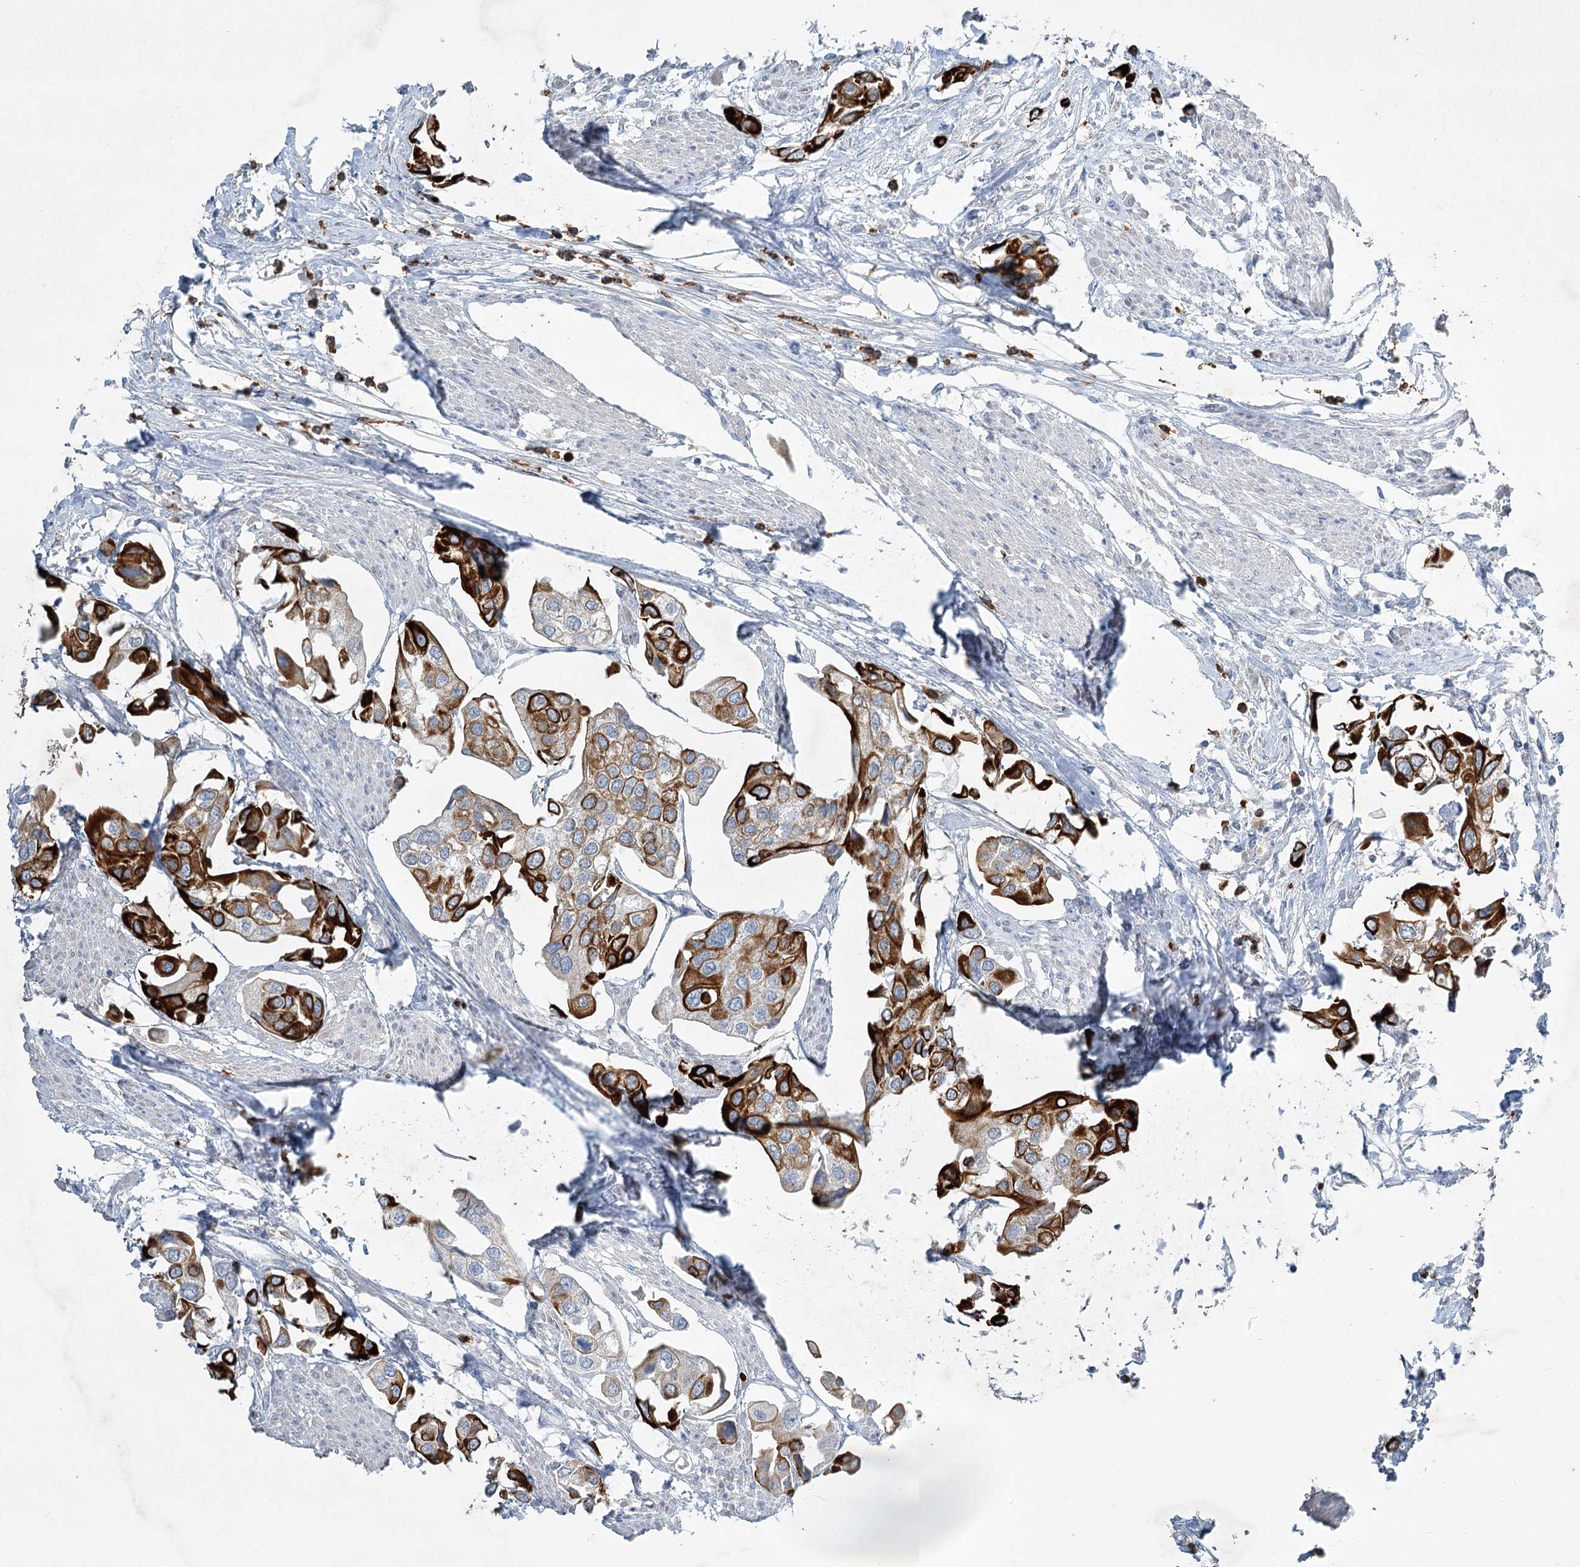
{"staining": {"intensity": "strong", "quantity": "25%-75%", "location": "cytoplasmic/membranous"}, "tissue": "urothelial cancer", "cell_type": "Tumor cells", "image_type": "cancer", "snomed": [{"axis": "morphology", "description": "Urothelial carcinoma, High grade"}, {"axis": "topography", "description": "Urinary bladder"}], "caption": "Human urothelial cancer stained with a protein marker reveals strong staining in tumor cells.", "gene": "ABITRAM", "patient": {"sex": "male", "age": 64}}